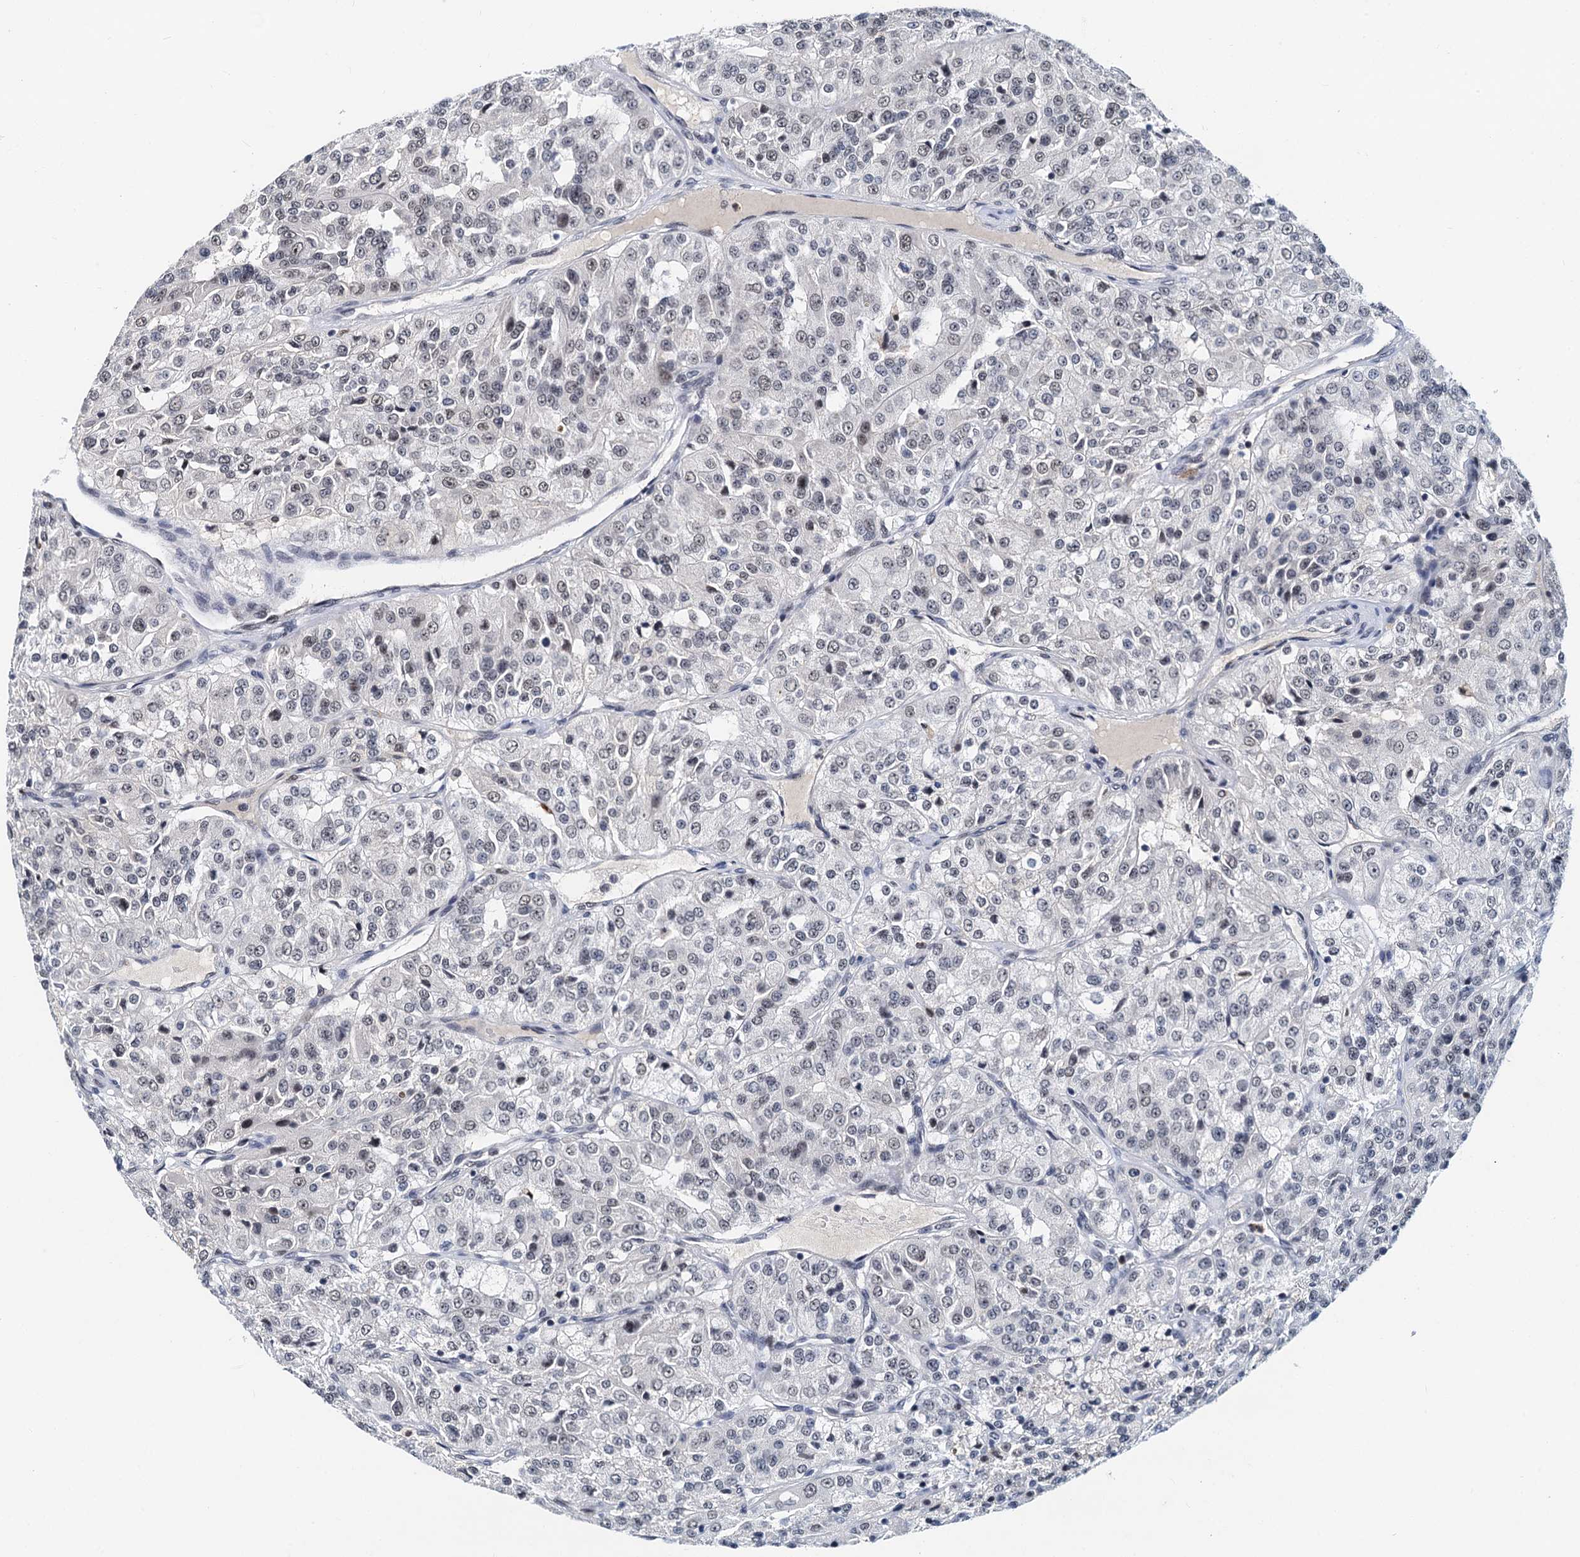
{"staining": {"intensity": "weak", "quantity": "25%-75%", "location": "nuclear"}, "tissue": "renal cancer", "cell_type": "Tumor cells", "image_type": "cancer", "snomed": [{"axis": "morphology", "description": "Adenocarcinoma, NOS"}, {"axis": "topography", "description": "Kidney"}], "caption": "Immunohistochemical staining of renal cancer (adenocarcinoma) reveals low levels of weak nuclear protein positivity in approximately 25%-75% of tumor cells.", "gene": "SNRPD1", "patient": {"sex": "female", "age": 63}}